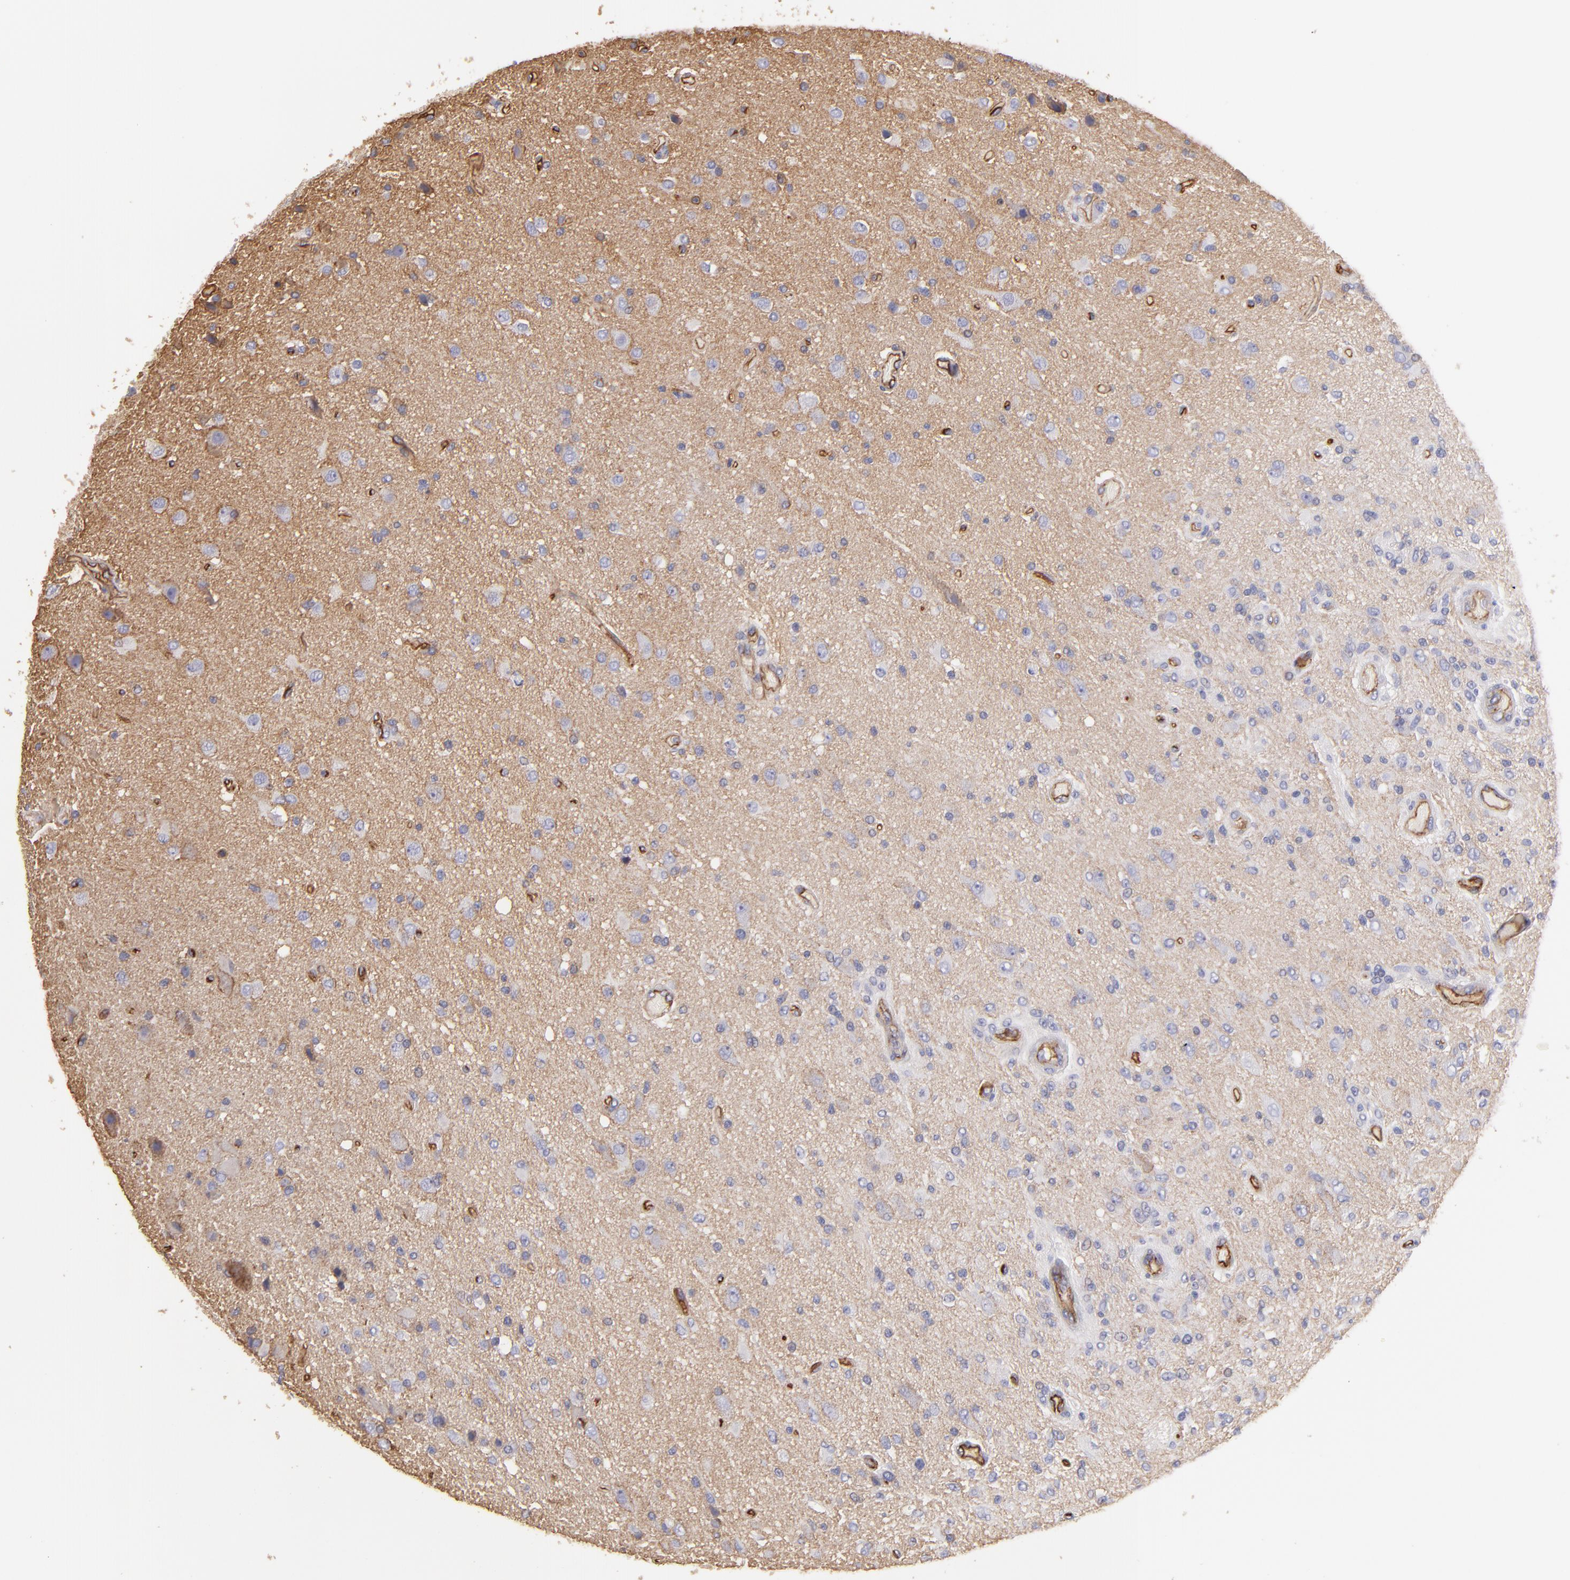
{"staining": {"intensity": "negative", "quantity": "none", "location": "none"}, "tissue": "glioma", "cell_type": "Tumor cells", "image_type": "cancer", "snomed": [{"axis": "morphology", "description": "Normal tissue, NOS"}, {"axis": "morphology", "description": "Glioma, malignant, High grade"}, {"axis": "topography", "description": "Cerebral cortex"}], "caption": "Micrograph shows no protein staining in tumor cells of glioma tissue.", "gene": "ABCB1", "patient": {"sex": "male", "age": 77}}